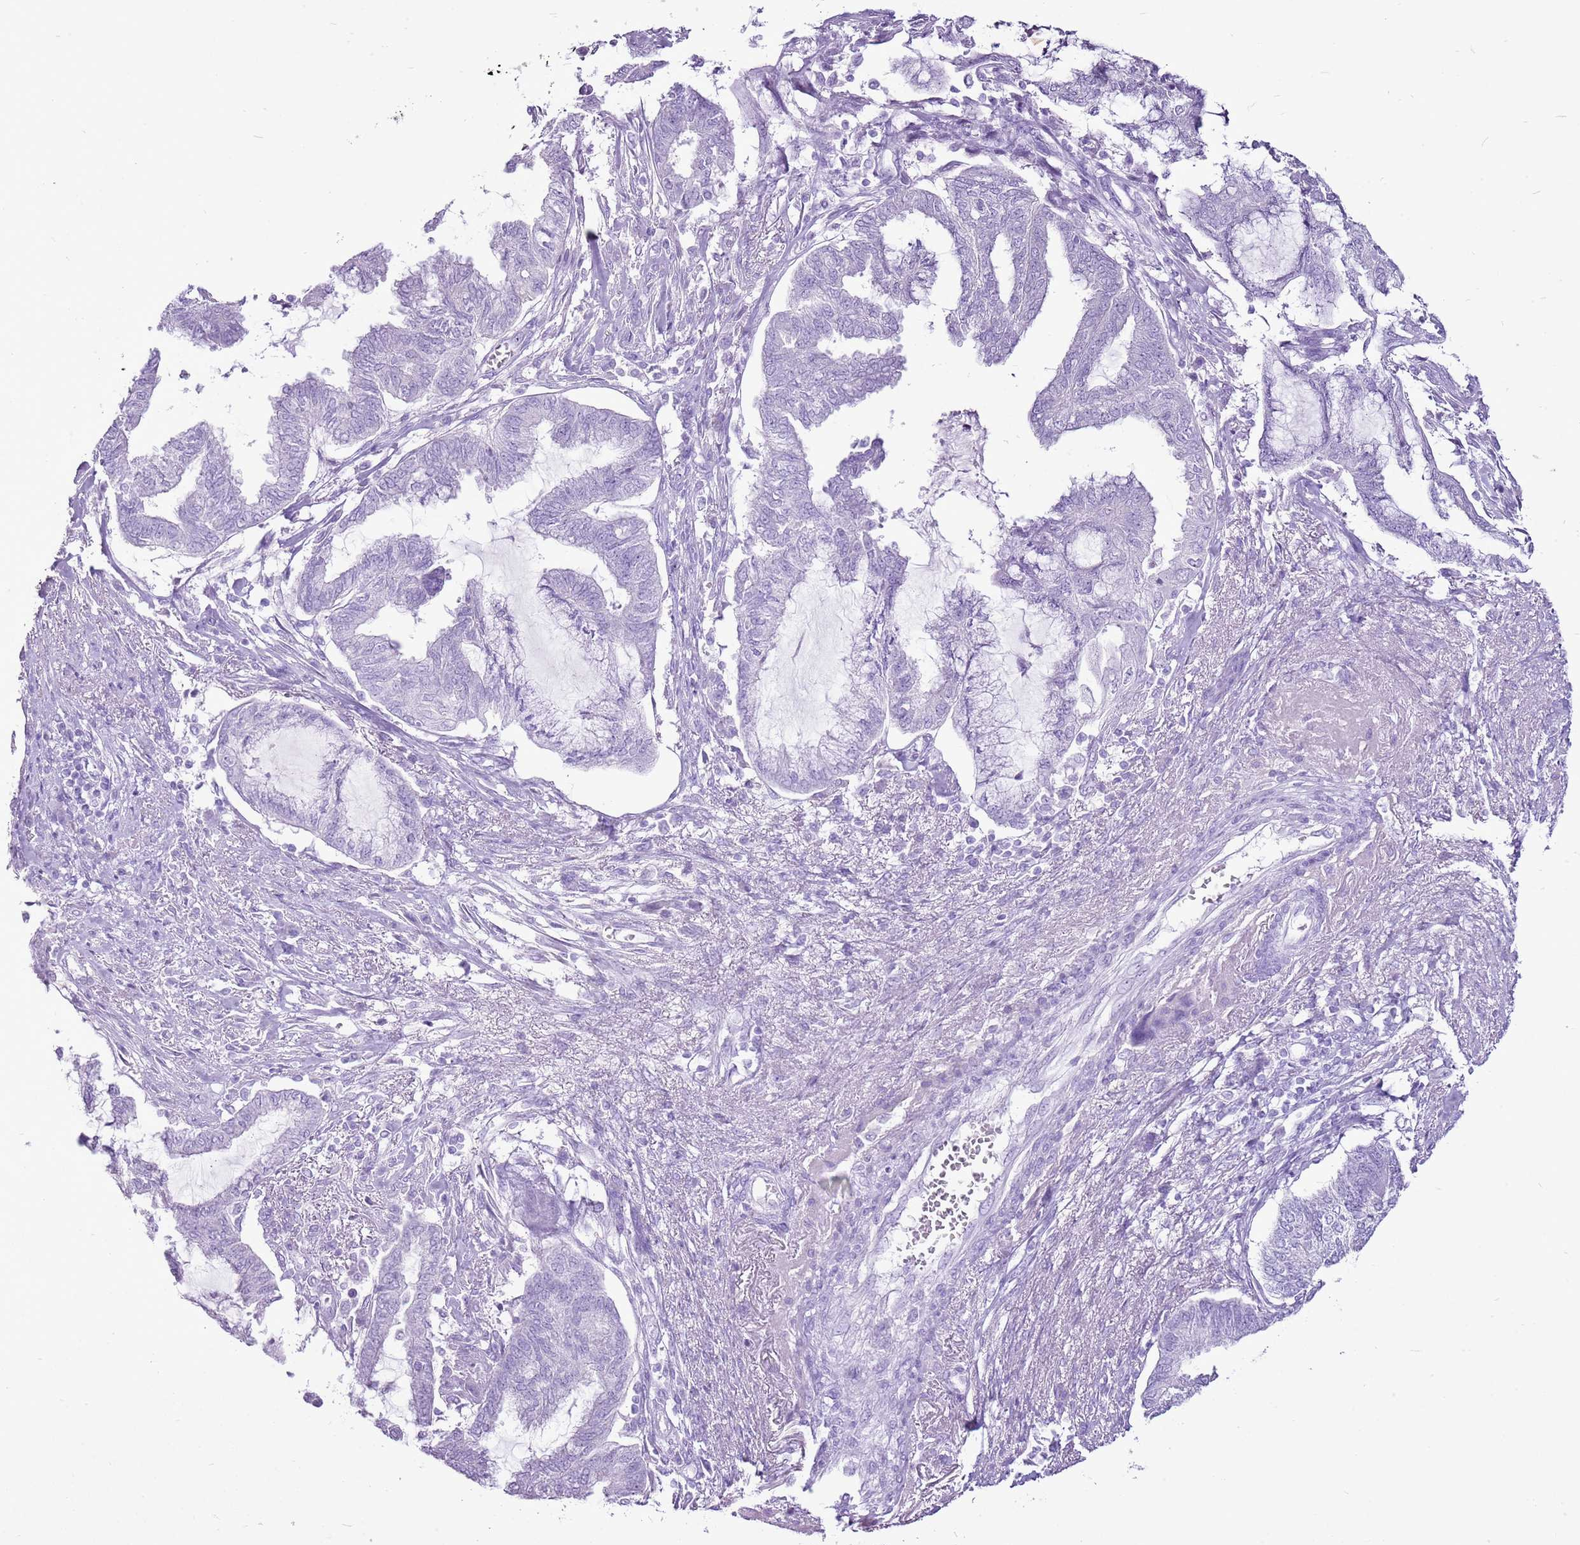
{"staining": {"intensity": "negative", "quantity": "none", "location": "none"}, "tissue": "endometrial cancer", "cell_type": "Tumor cells", "image_type": "cancer", "snomed": [{"axis": "morphology", "description": "Adenocarcinoma, NOS"}, {"axis": "topography", "description": "Endometrium"}], "caption": "The micrograph demonstrates no significant staining in tumor cells of adenocarcinoma (endometrial).", "gene": "CNFN", "patient": {"sex": "female", "age": 86}}